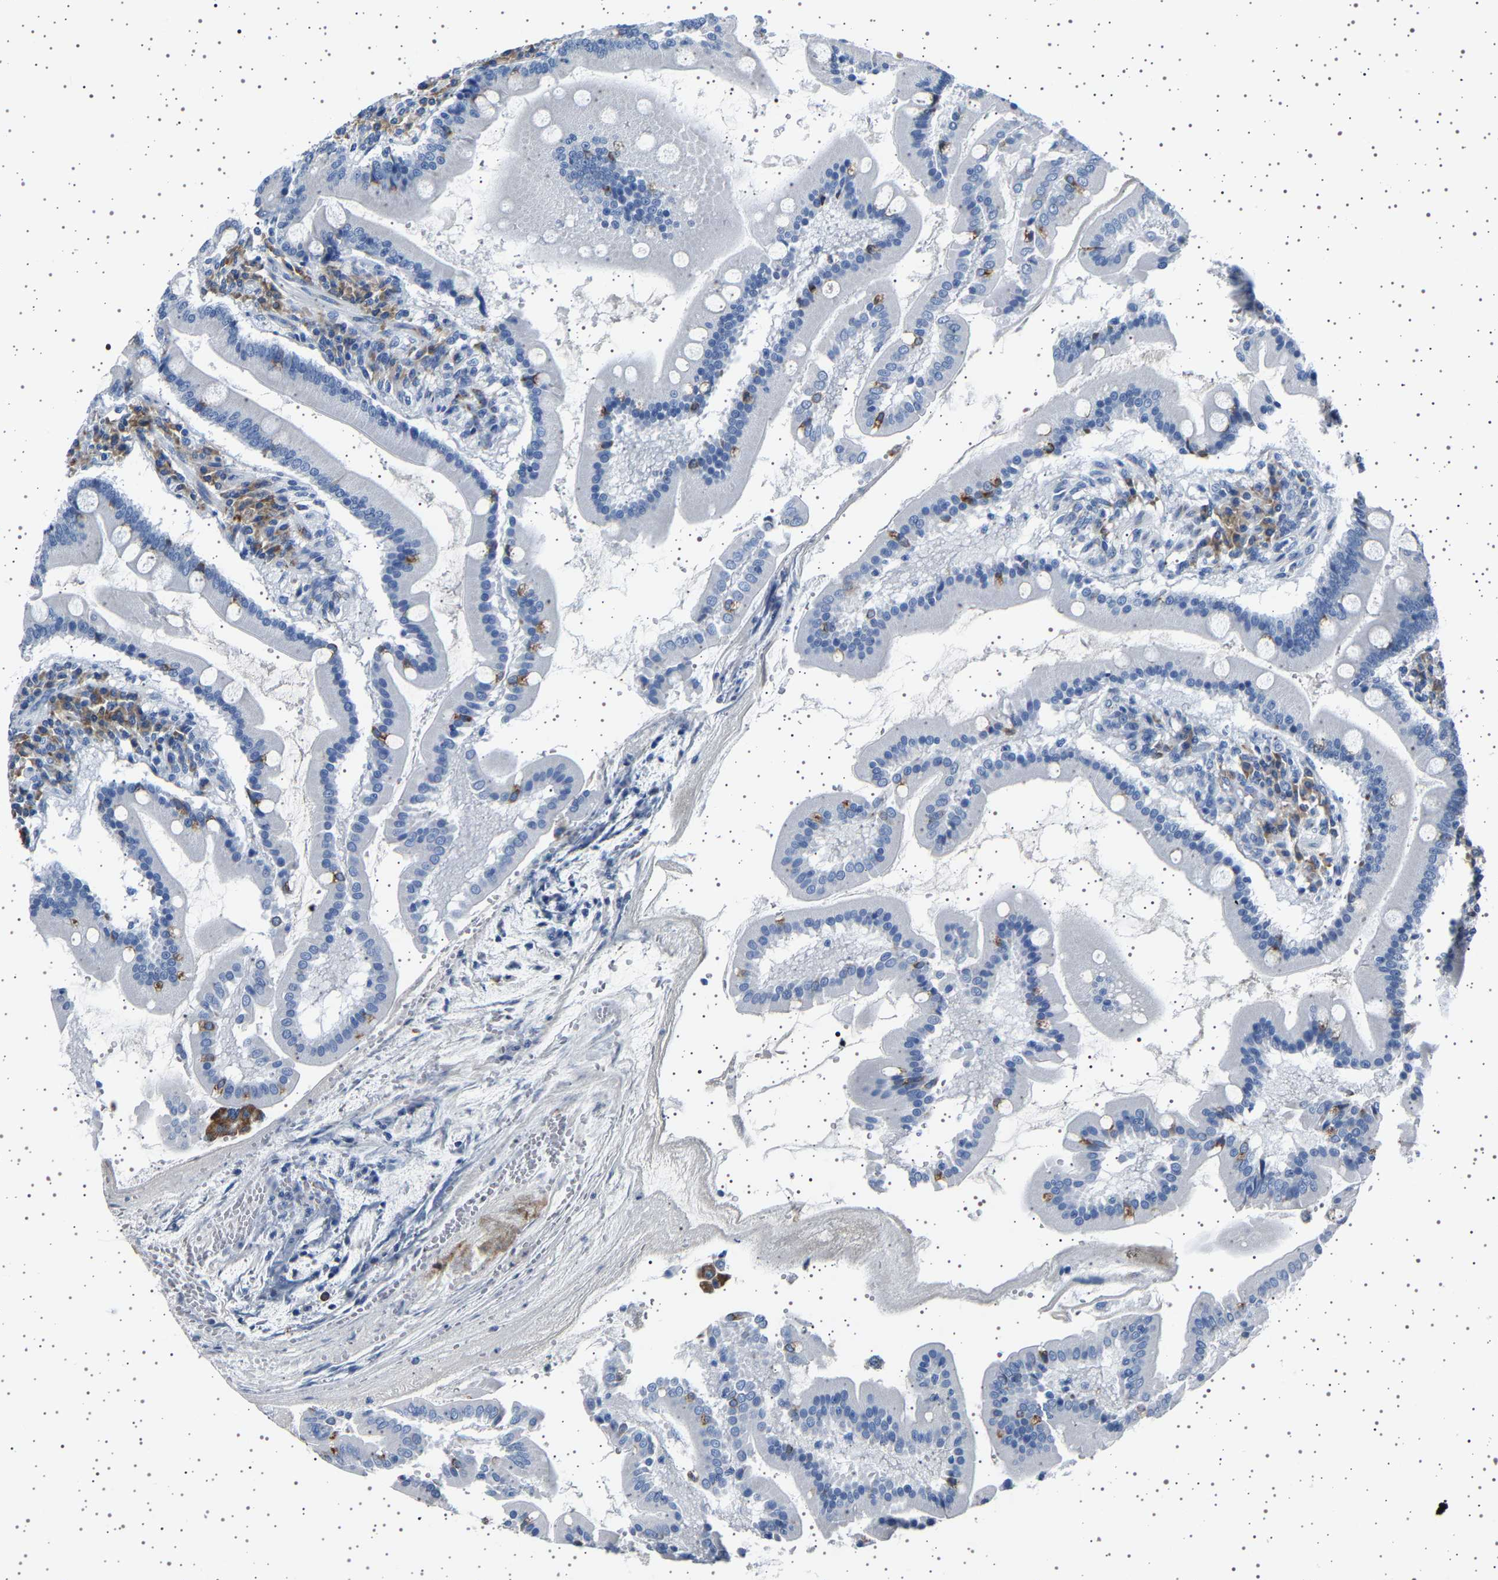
{"staining": {"intensity": "weak", "quantity": "<25%", "location": "cytoplasmic/membranous"}, "tissue": "duodenum", "cell_type": "Glandular cells", "image_type": "normal", "snomed": [{"axis": "morphology", "description": "Normal tissue, NOS"}, {"axis": "topography", "description": "Duodenum"}], "caption": "This is an immunohistochemistry image of normal human duodenum. There is no positivity in glandular cells.", "gene": "FTCD", "patient": {"sex": "male", "age": 50}}